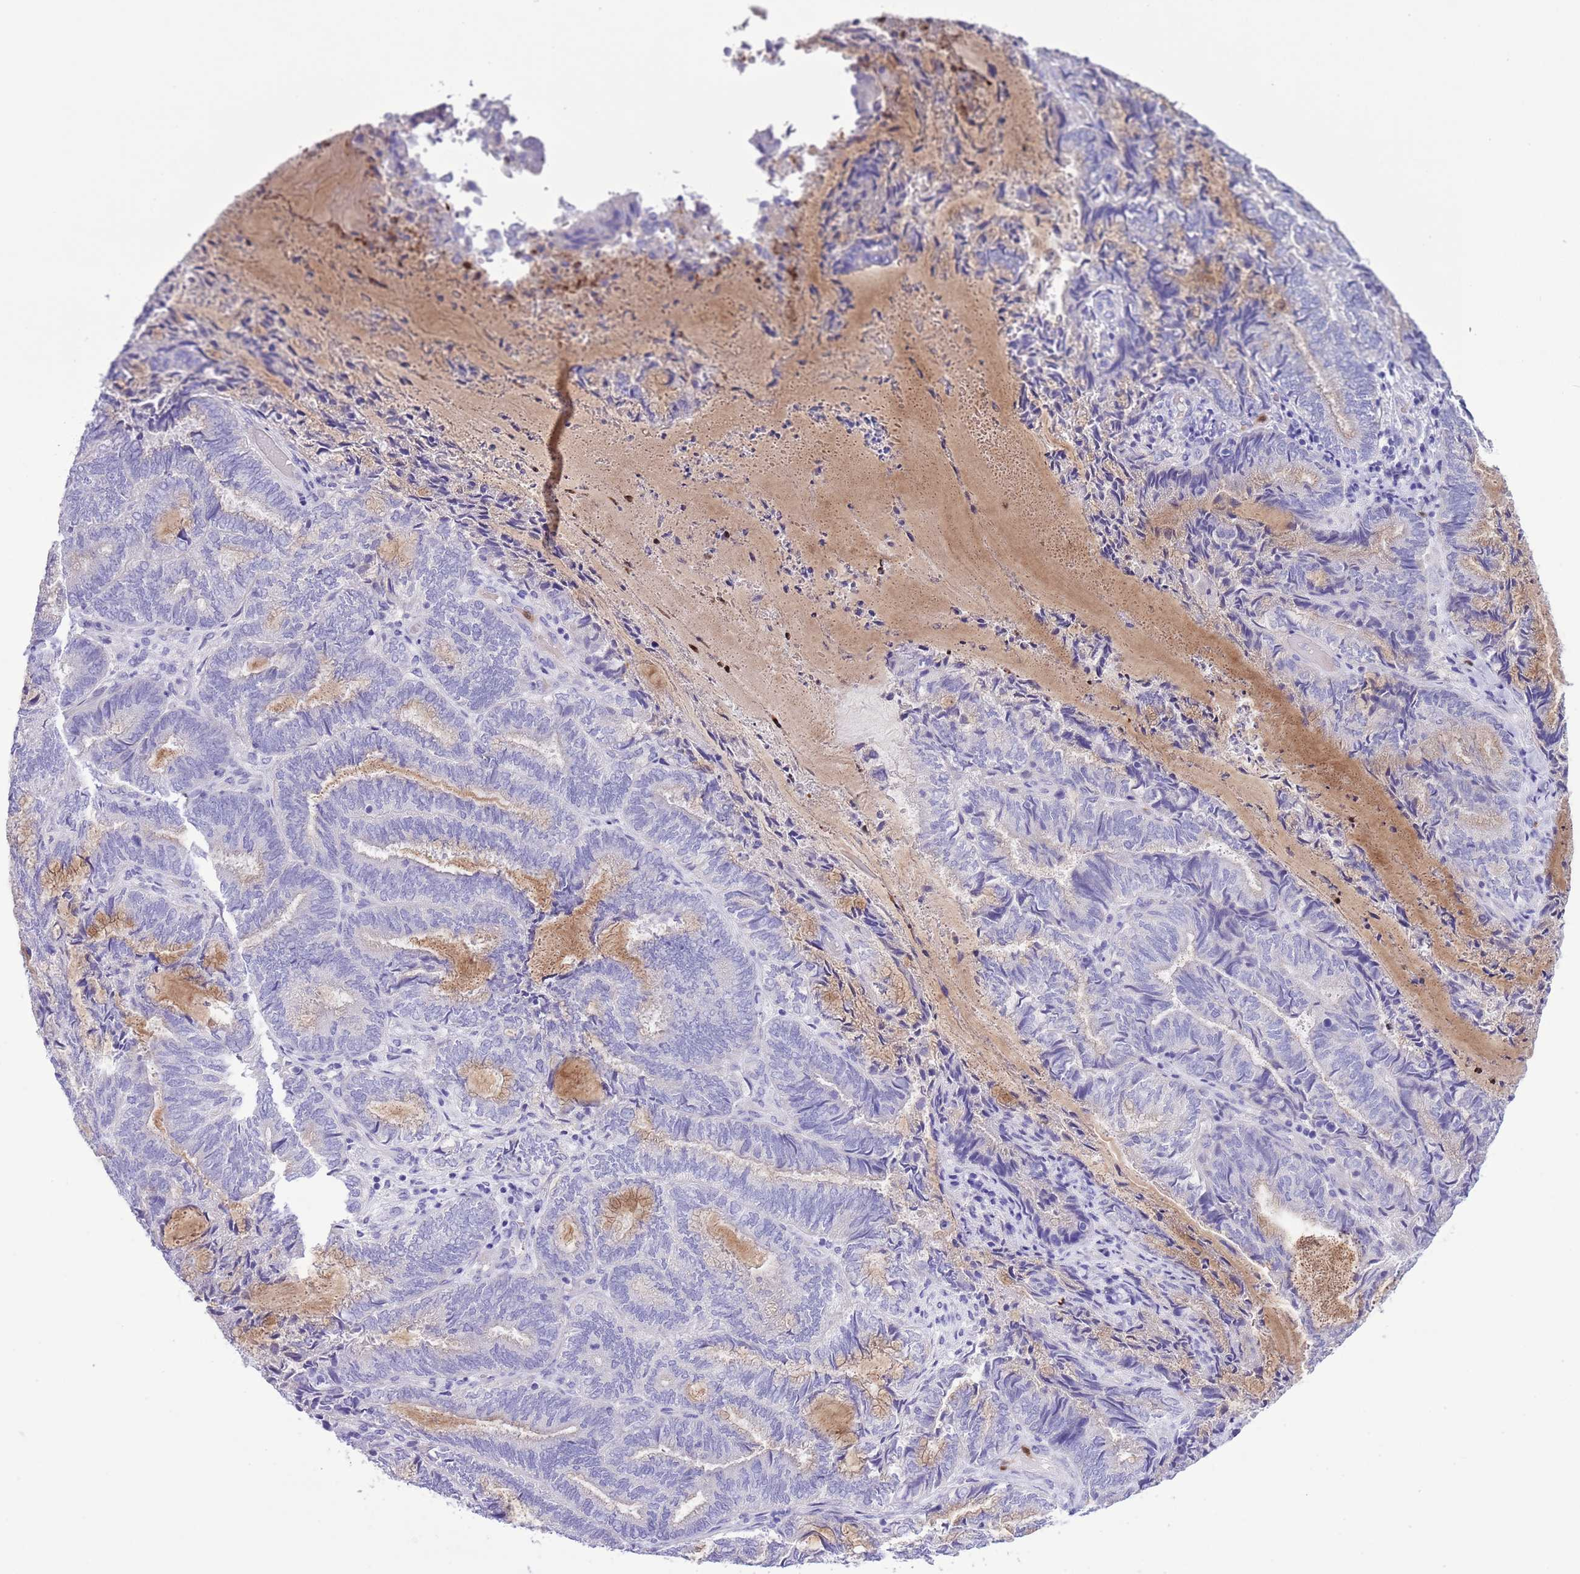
{"staining": {"intensity": "negative", "quantity": "none", "location": "none"}, "tissue": "endometrial cancer", "cell_type": "Tumor cells", "image_type": "cancer", "snomed": [{"axis": "morphology", "description": "Adenocarcinoma, NOS"}, {"axis": "topography", "description": "Endometrium"}], "caption": "Endometrial cancer (adenocarcinoma) stained for a protein using immunohistochemistry (IHC) displays no staining tumor cells.", "gene": "OR6M1", "patient": {"sex": "female", "age": 80}}